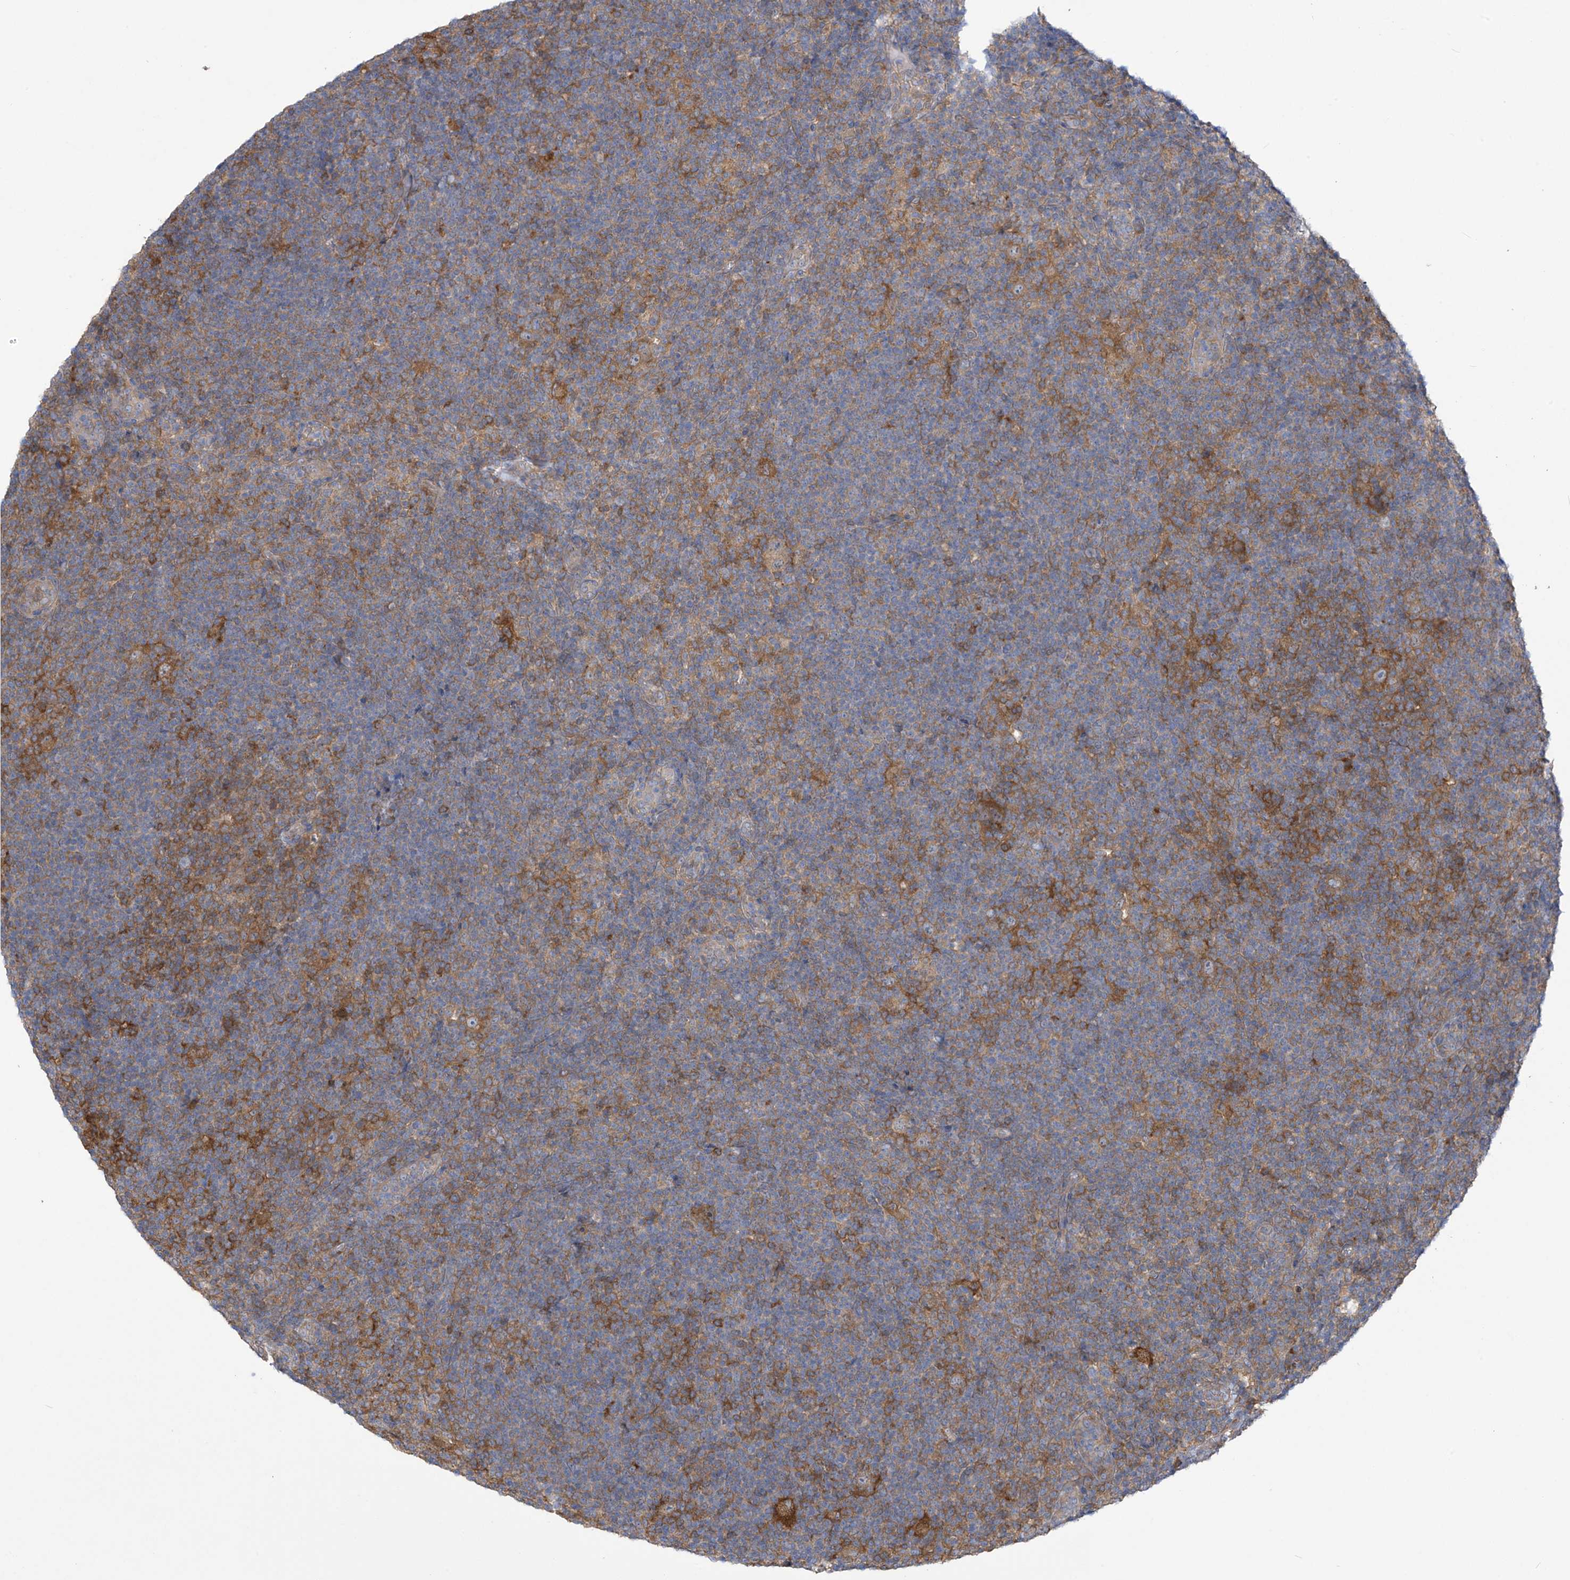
{"staining": {"intensity": "moderate", "quantity": ">75%", "location": "cytoplasmic/membranous"}, "tissue": "lymphoma", "cell_type": "Tumor cells", "image_type": "cancer", "snomed": [{"axis": "morphology", "description": "Hodgkin's disease, NOS"}, {"axis": "topography", "description": "Lymph node"}], "caption": "The immunohistochemical stain labels moderate cytoplasmic/membranous expression in tumor cells of Hodgkin's disease tissue. Nuclei are stained in blue.", "gene": "ADI1", "patient": {"sex": "female", "age": 57}}